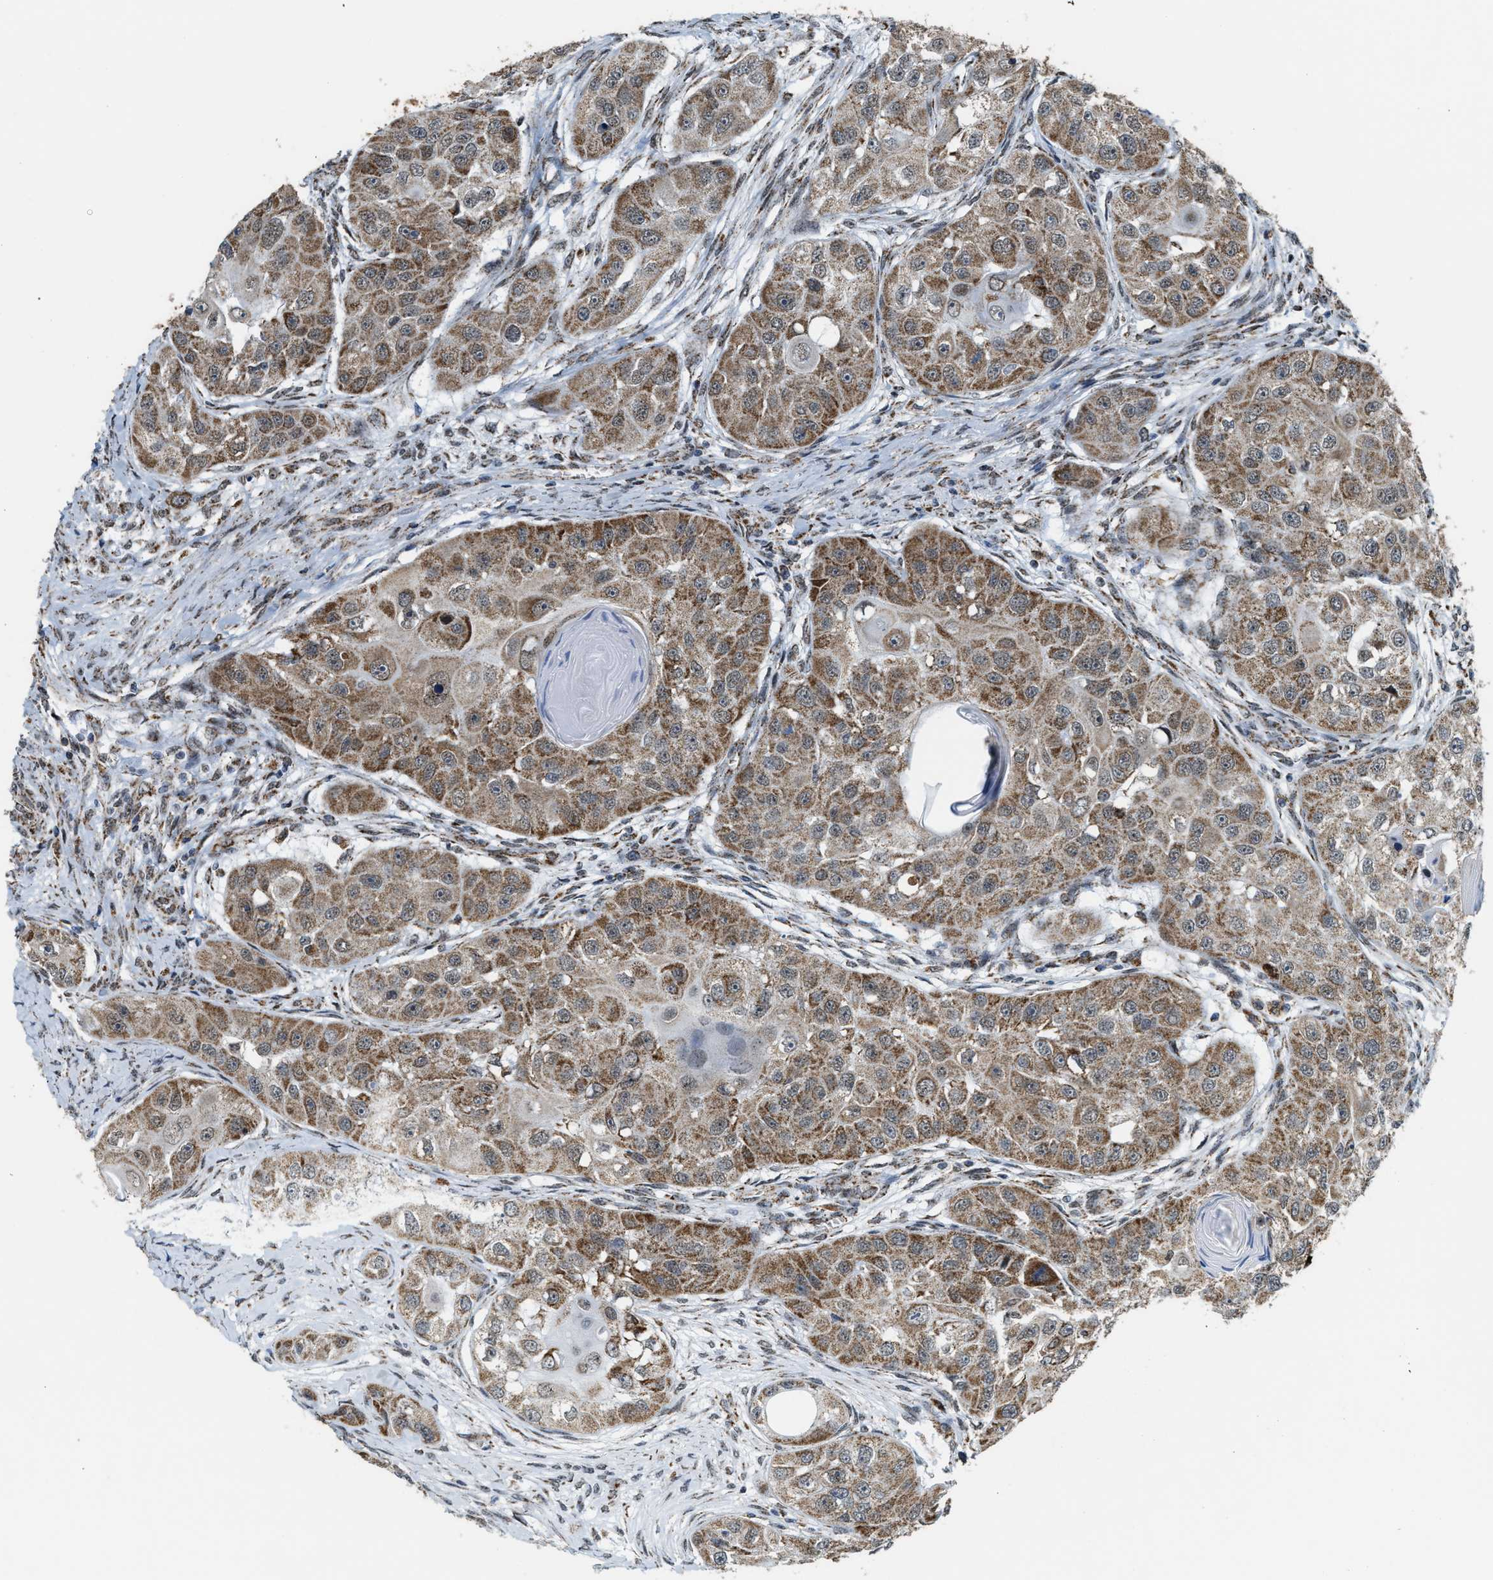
{"staining": {"intensity": "moderate", "quantity": ">75%", "location": "cytoplasmic/membranous"}, "tissue": "head and neck cancer", "cell_type": "Tumor cells", "image_type": "cancer", "snomed": [{"axis": "morphology", "description": "Normal tissue, NOS"}, {"axis": "morphology", "description": "Squamous cell carcinoma, NOS"}, {"axis": "topography", "description": "Skeletal muscle"}, {"axis": "topography", "description": "Head-Neck"}], "caption": "Tumor cells reveal medium levels of moderate cytoplasmic/membranous expression in approximately >75% of cells in human squamous cell carcinoma (head and neck). (Brightfield microscopy of DAB IHC at high magnification).", "gene": "HIBADH", "patient": {"sex": "male", "age": 51}}